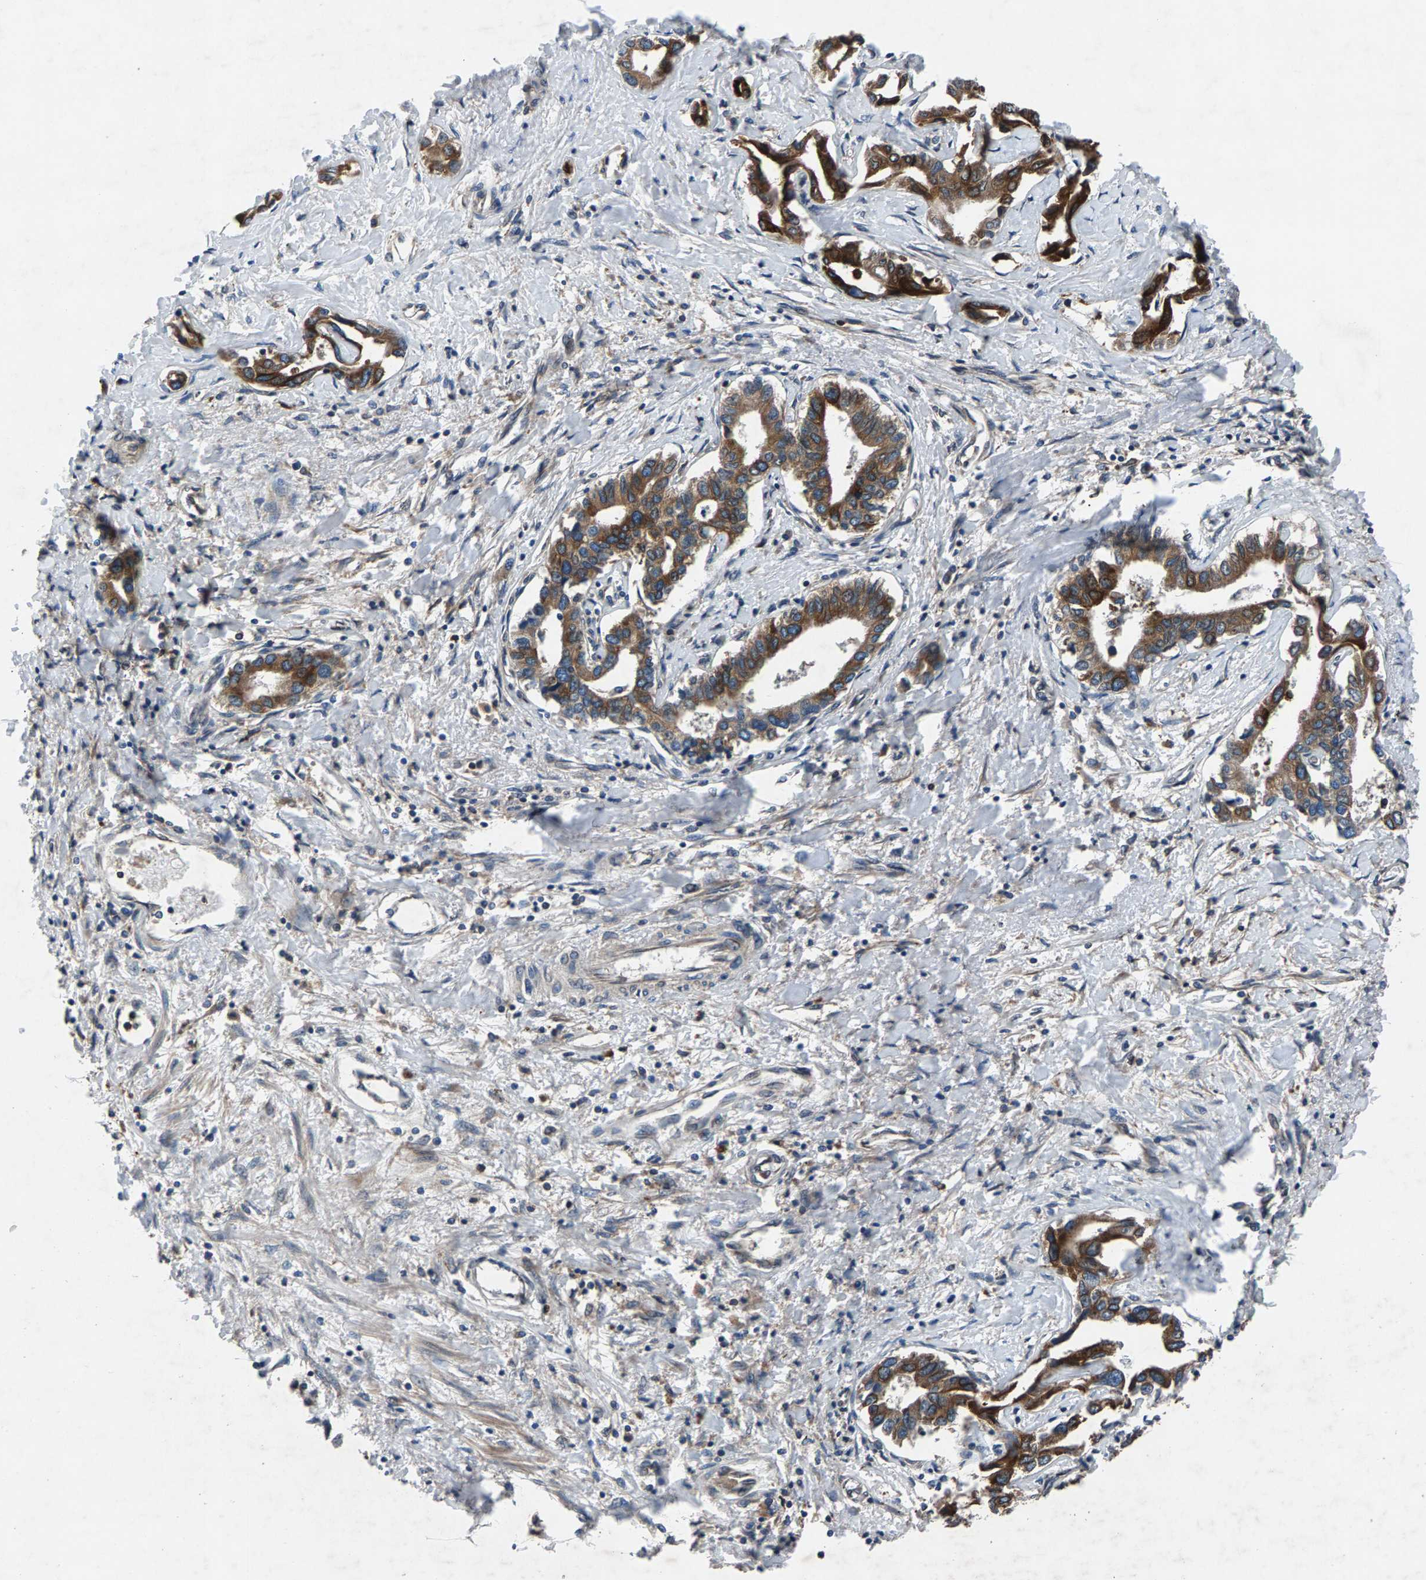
{"staining": {"intensity": "strong", "quantity": ">75%", "location": "cytoplasmic/membranous"}, "tissue": "liver cancer", "cell_type": "Tumor cells", "image_type": "cancer", "snomed": [{"axis": "morphology", "description": "Cholangiocarcinoma"}, {"axis": "topography", "description": "Liver"}], "caption": "IHC (DAB) staining of human liver cancer displays strong cytoplasmic/membranous protein expression in about >75% of tumor cells.", "gene": "LPCAT1", "patient": {"sex": "male", "age": 59}}